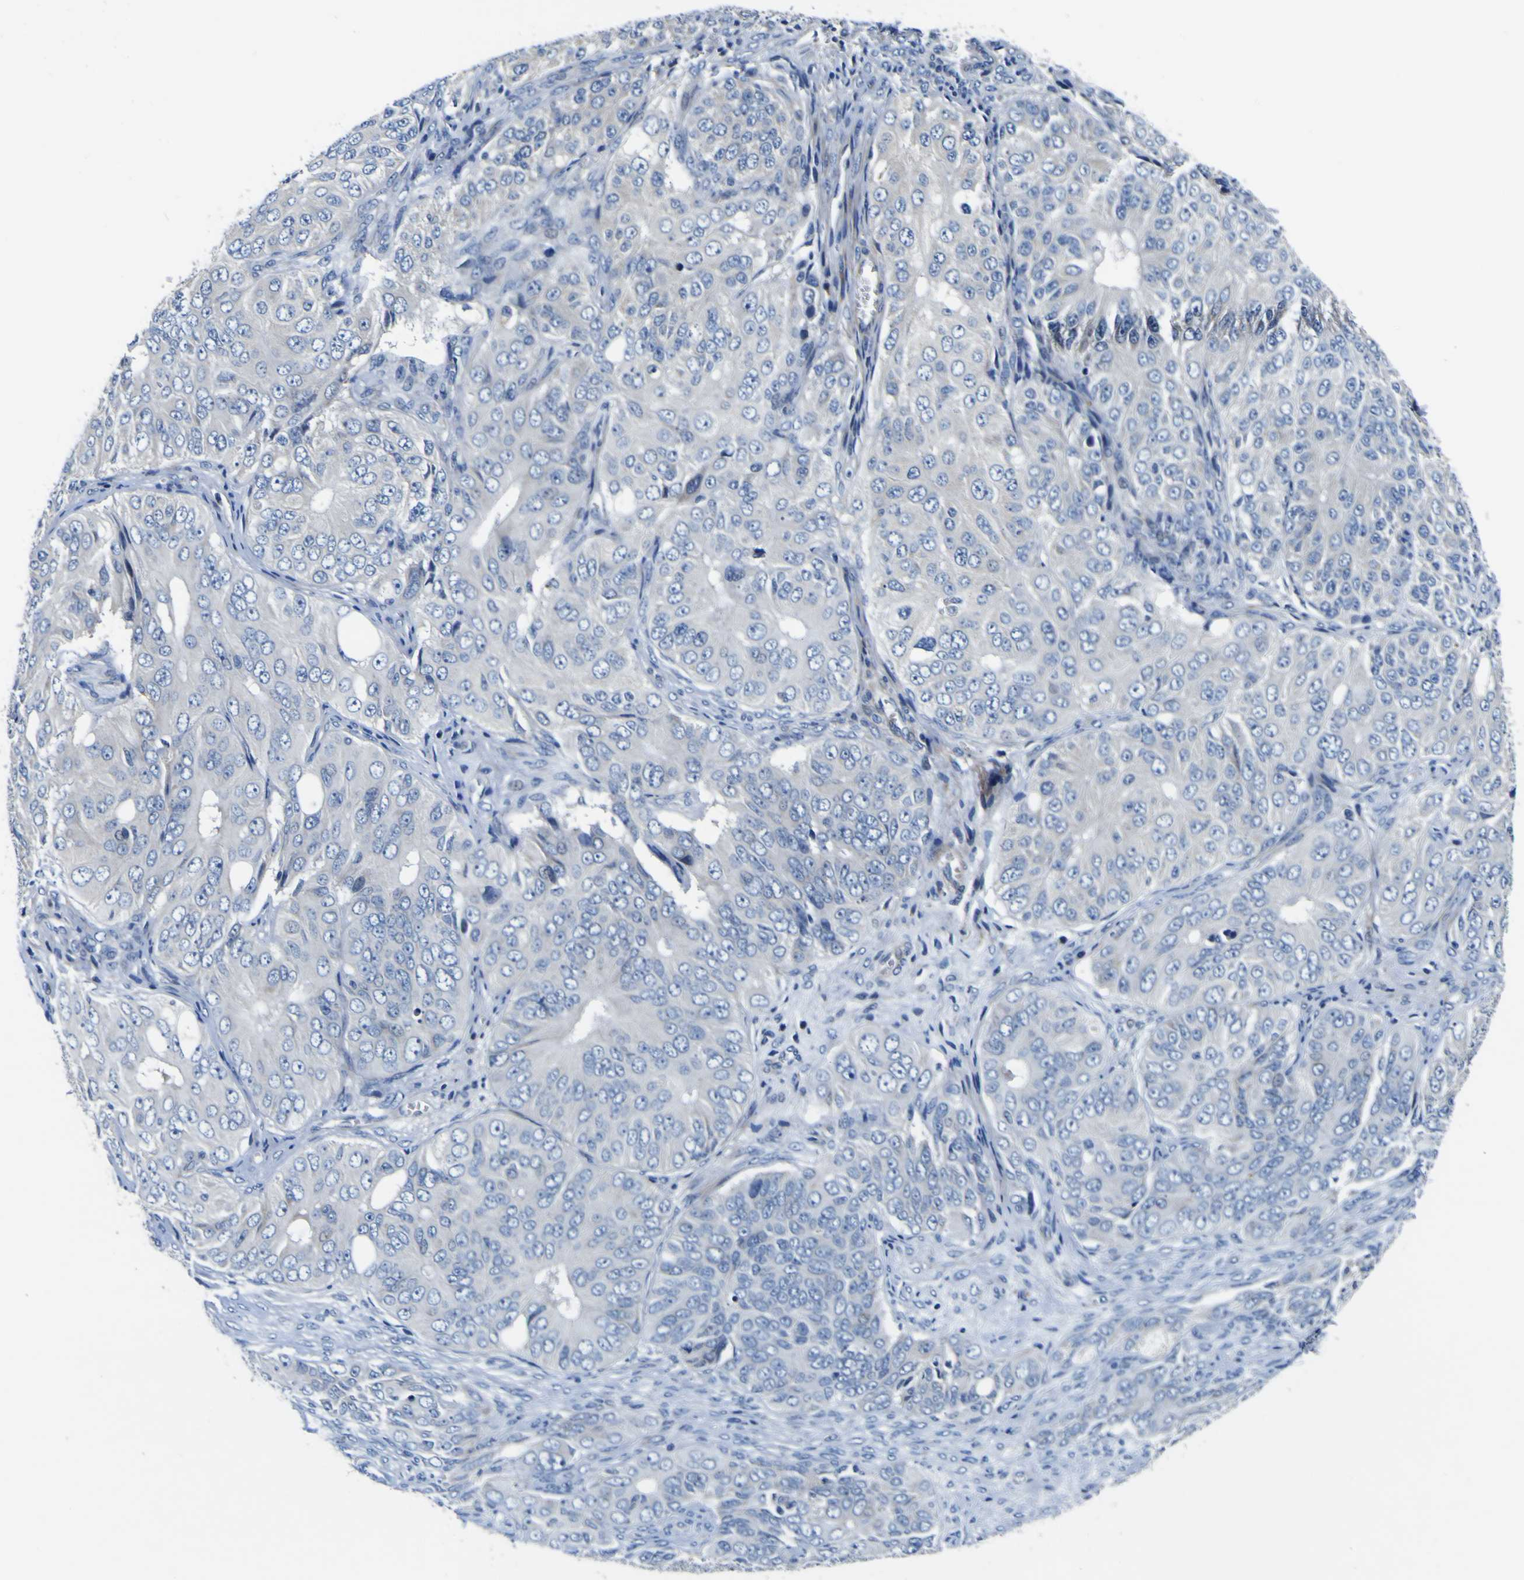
{"staining": {"intensity": "negative", "quantity": "none", "location": "none"}, "tissue": "ovarian cancer", "cell_type": "Tumor cells", "image_type": "cancer", "snomed": [{"axis": "morphology", "description": "Carcinoma, endometroid"}, {"axis": "topography", "description": "Ovary"}], "caption": "This is an immunohistochemistry micrograph of human ovarian endometroid carcinoma. There is no staining in tumor cells.", "gene": "AGAP3", "patient": {"sex": "female", "age": 51}}